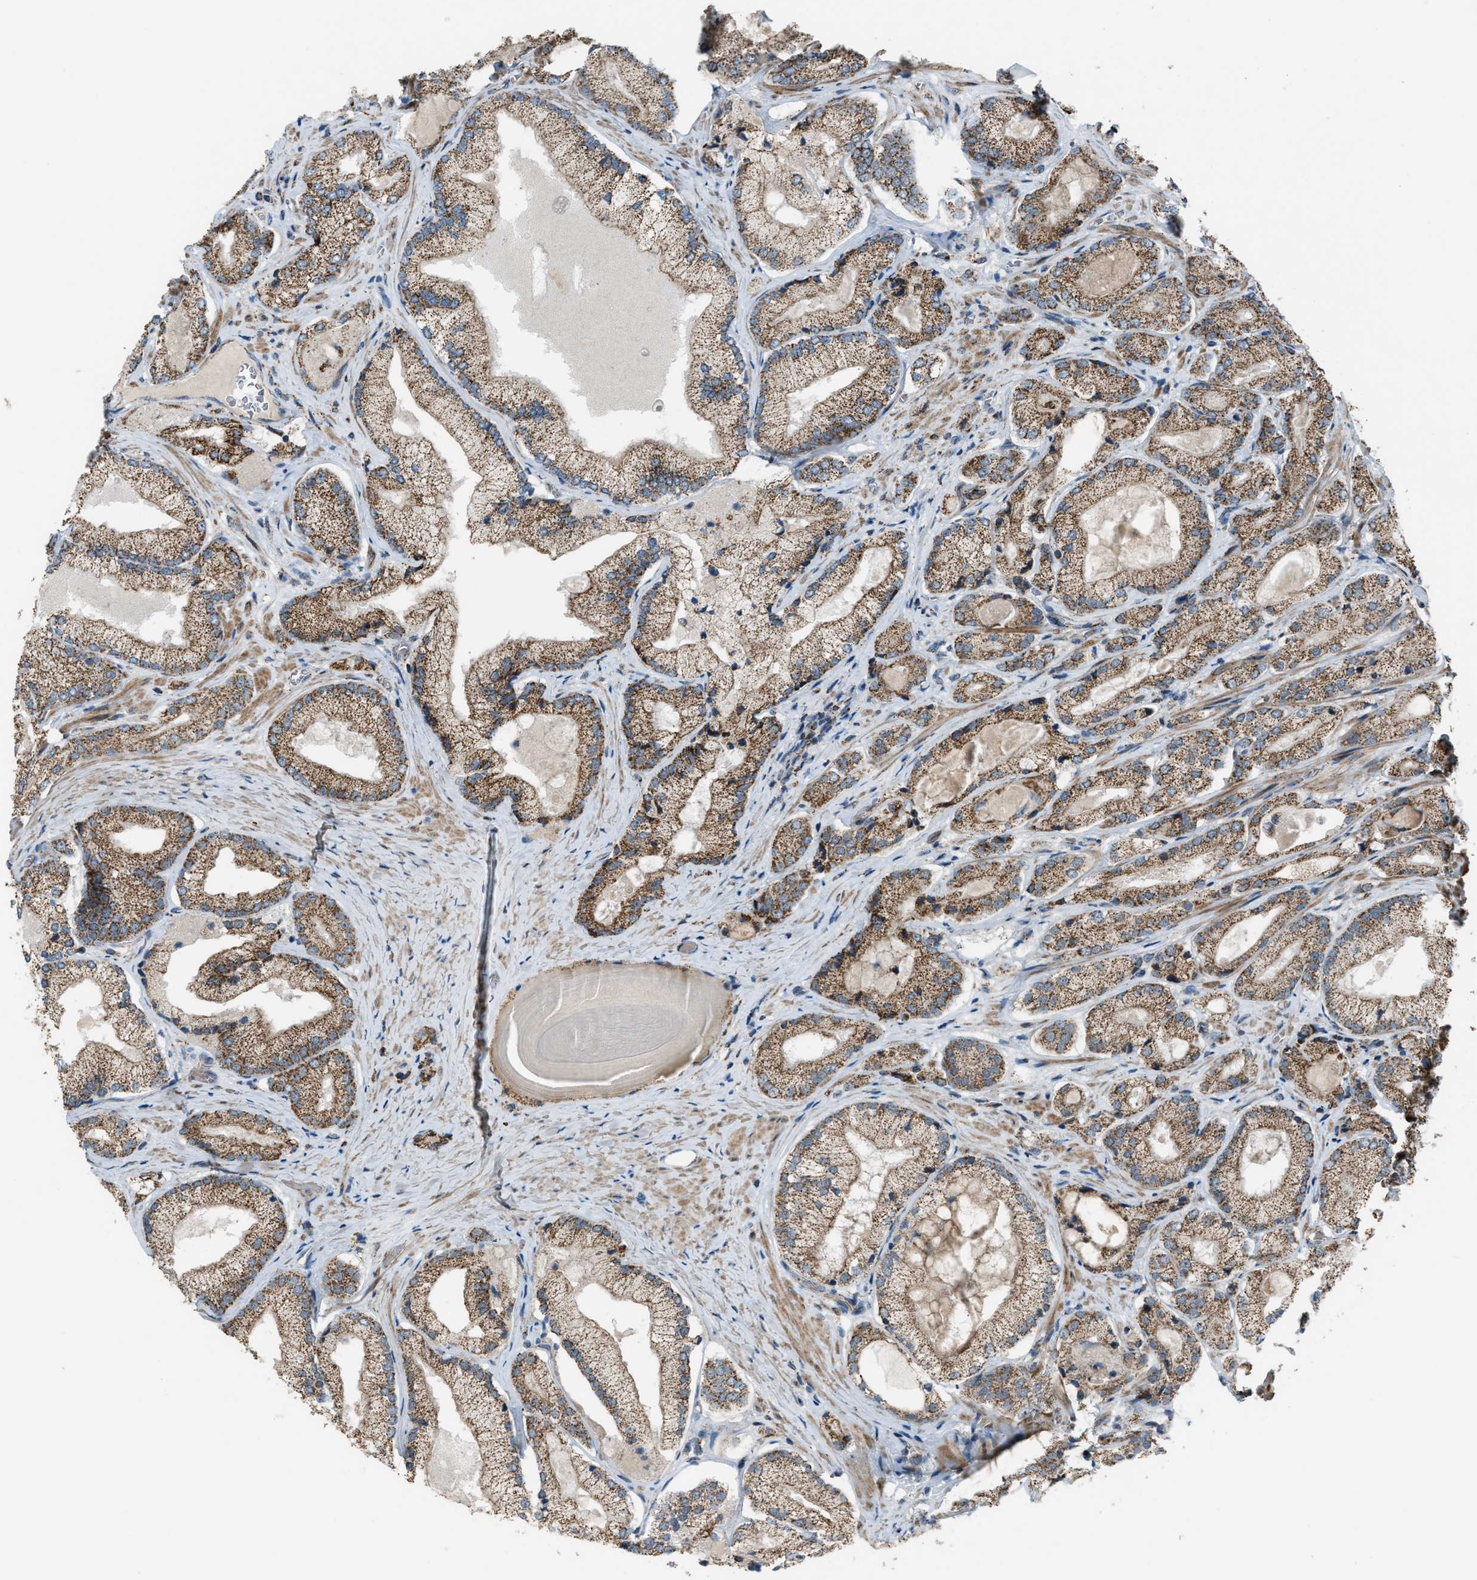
{"staining": {"intensity": "moderate", "quantity": ">75%", "location": "cytoplasmic/membranous"}, "tissue": "prostate cancer", "cell_type": "Tumor cells", "image_type": "cancer", "snomed": [{"axis": "morphology", "description": "Adenocarcinoma, Low grade"}, {"axis": "topography", "description": "Prostate"}], "caption": "This photomicrograph reveals immunohistochemistry (IHC) staining of prostate cancer (low-grade adenocarcinoma), with medium moderate cytoplasmic/membranous positivity in about >75% of tumor cells.", "gene": "CHN2", "patient": {"sex": "male", "age": 65}}